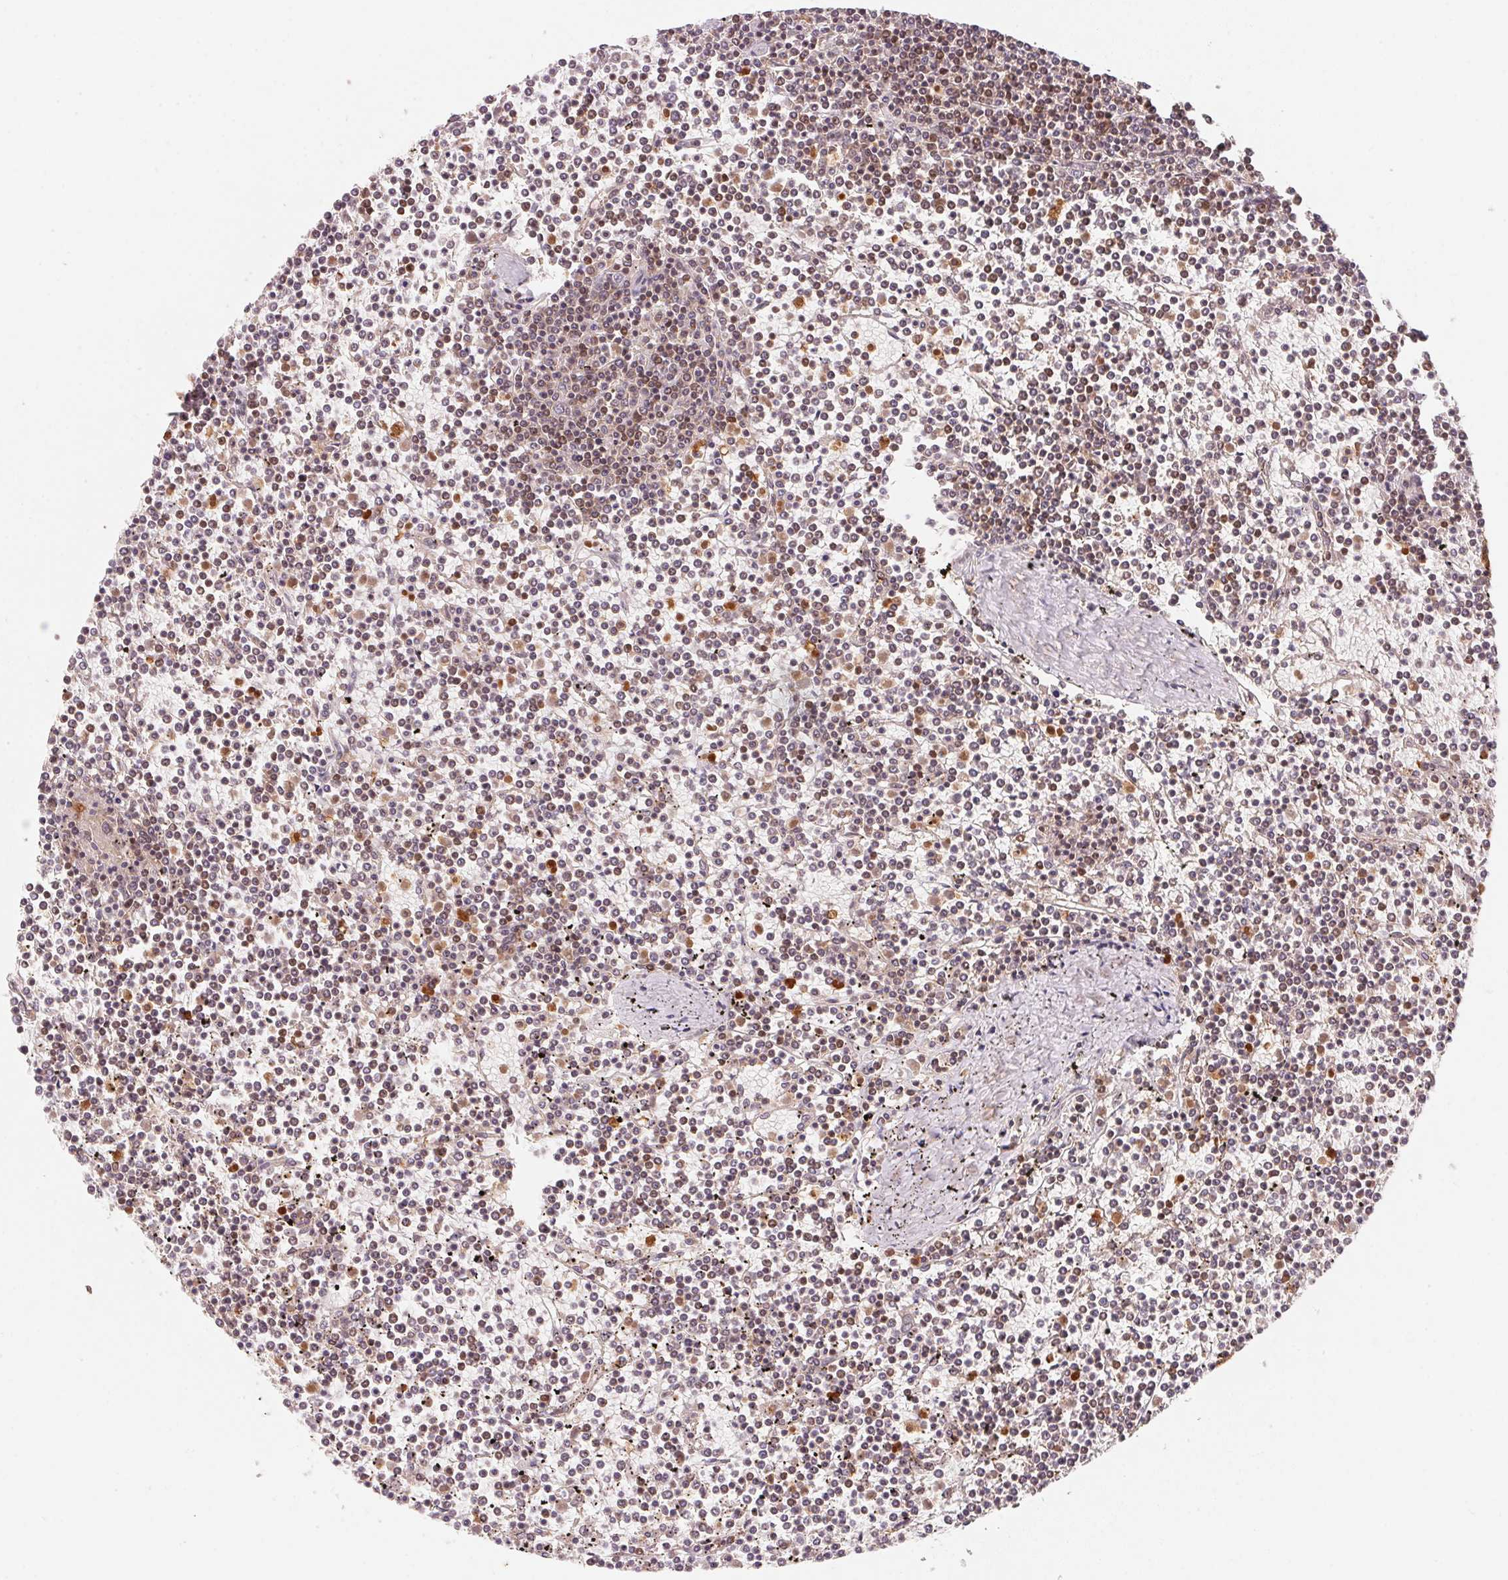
{"staining": {"intensity": "weak", "quantity": "25%-75%", "location": "cytoplasmic/membranous,nuclear"}, "tissue": "lymphoma", "cell_type": "Tumor cells", "image_type": "cancer", "snomed": [{"axis": "morphology", "description": "Malignant lymphoma, non-Hodgkin's type, Low grade"}, {"axis": "topography", "description": "Spleen"}], "caption": "Lymphoma stained for a protein reveals weak cytoplasmic/membranous and nuclear positivity in tumor cells. (DAB = brown stain, brightfield microscopy at high magnification).", "gene": "CCDC102B", "patient": {"sex": "female", "age": 19}}